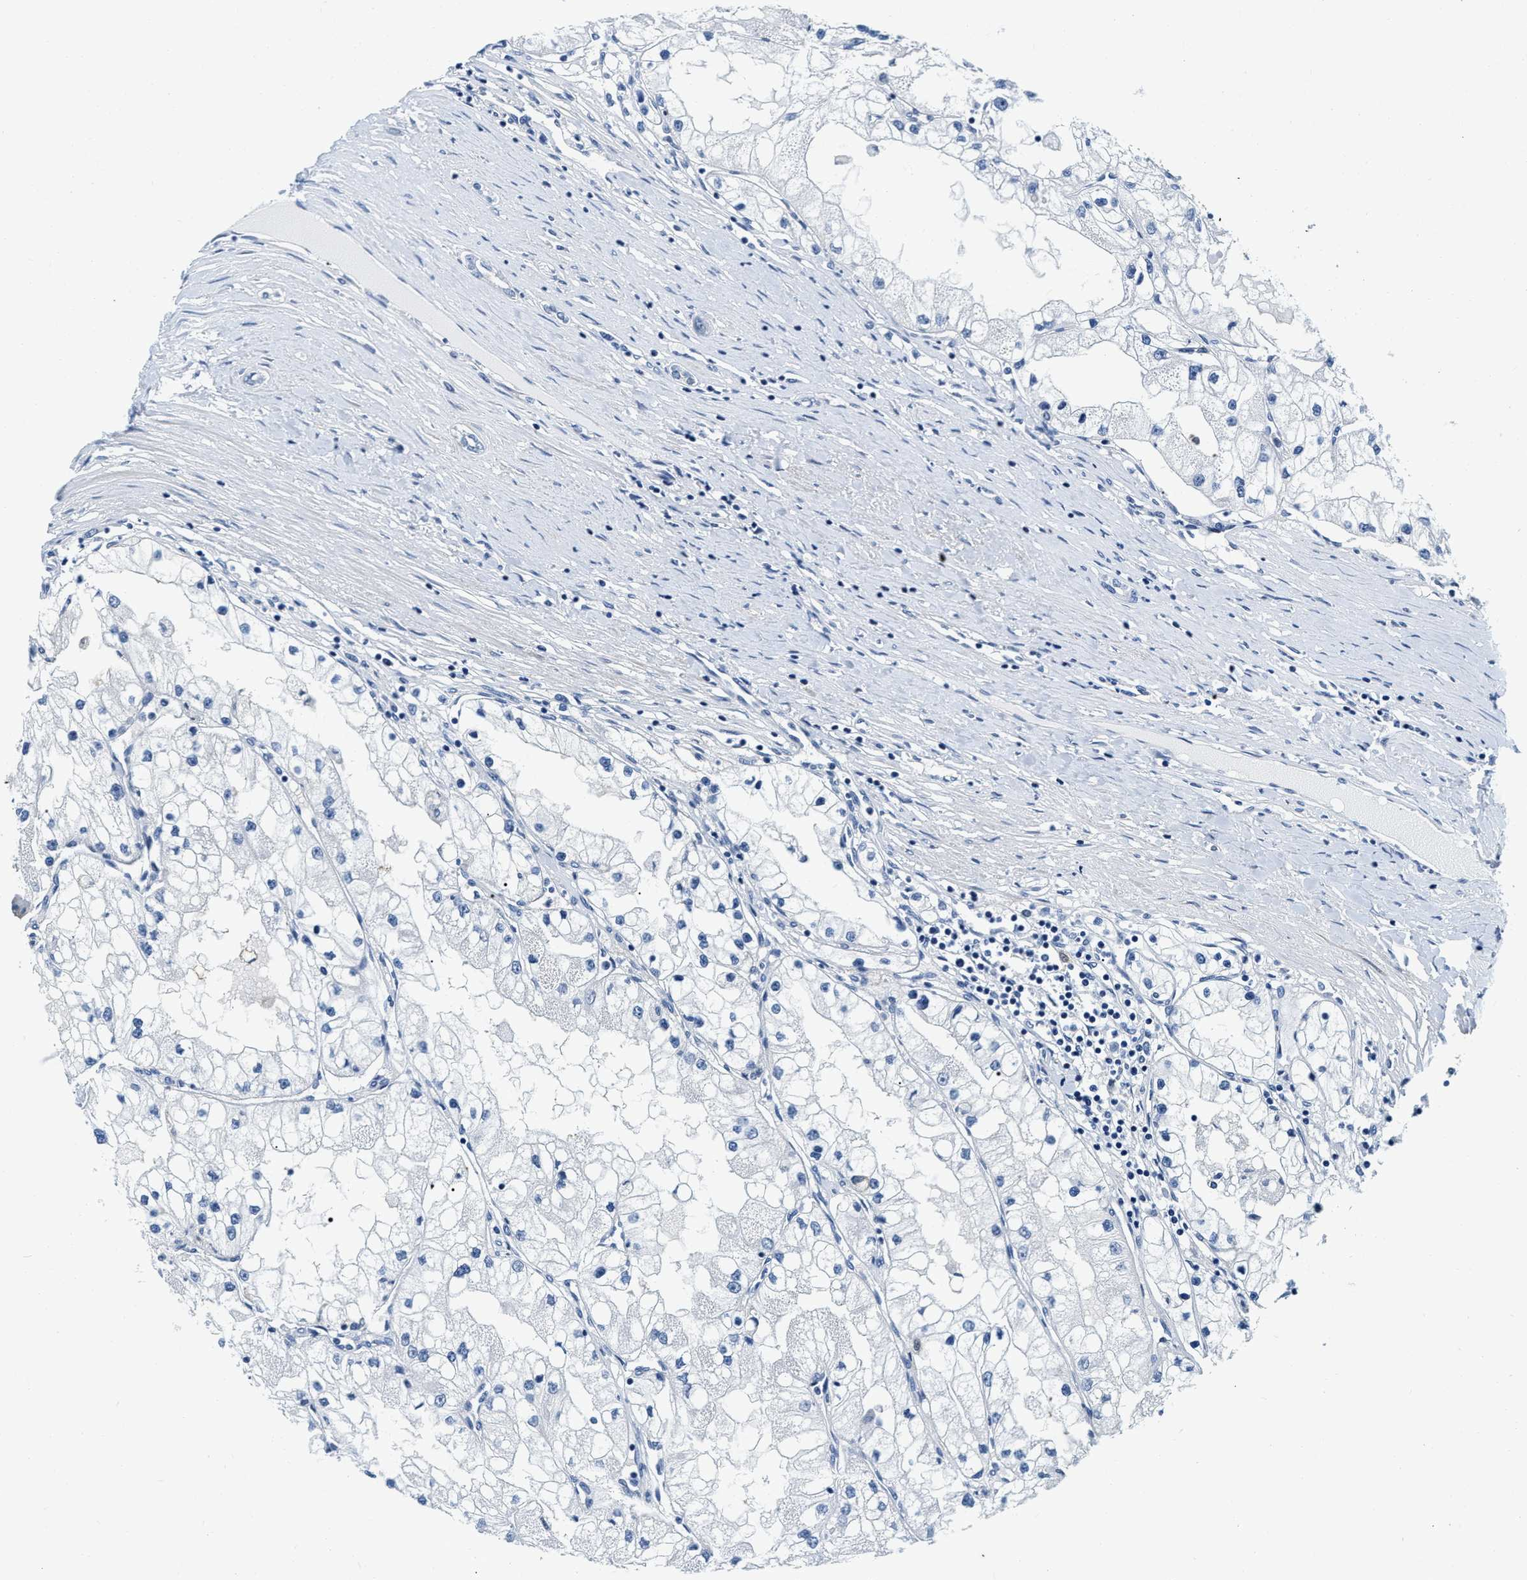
{"staining": {"intensity": "negative", "quantity": "none", "location": "none"}, "tissue": "renal cancer", "cell_type": "Tumor cells", "image_type": "cancer", "snomed": [{"axis": "morphology", "description": "Adenocarcinoma, NOS"}, {"axis": "topography", "description": "Kidney"}], "caption": "Immunohistochemistry image of human renal cancer stained for a protein (brown), which reveals no staining in tumor cells.", "gene": "EIF2AK2", "patient": {"sex": "male", "age": 68}}